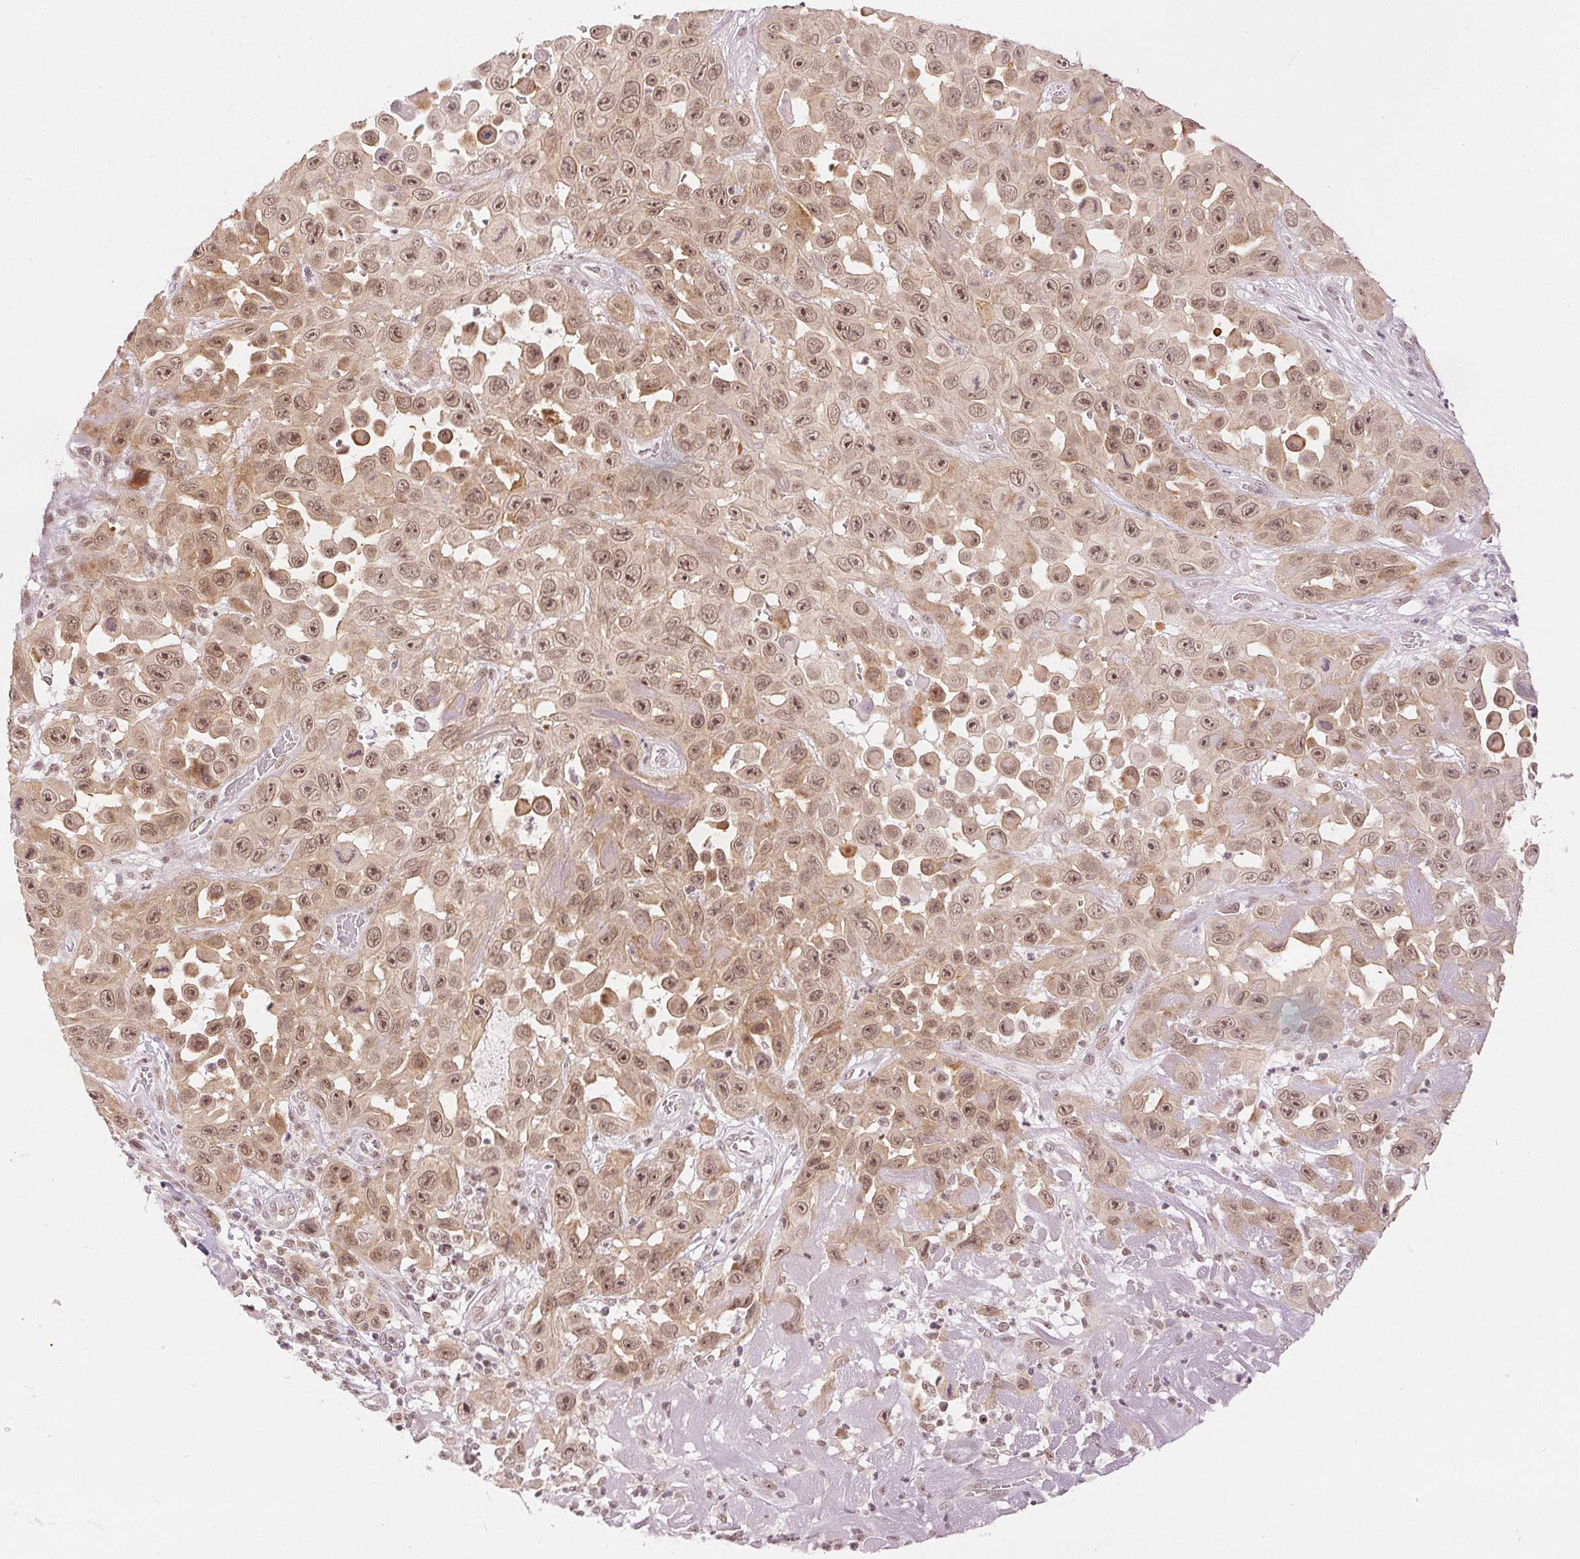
{"staining": {"intensity": "moderate", "quantity": "25%-75%", "location": "nuclear"}, "tissue": "skin cancer", "cell_type": "Tumor cells", "image_type": "cancer", "snomed": [{"axis": "morphology", "description": "Squamous cell carcinoma, NOS"}, {"axis": "topography", "description": "Skin"}], "caption": "A micrograph showing moderate nuclear expression in approximately 25%-75% of tumor cells in skin cancer, as visualized by brown immunohistochemical staining.", "gene": "DEK", "patient": {"sex": "male", "age": 81}}